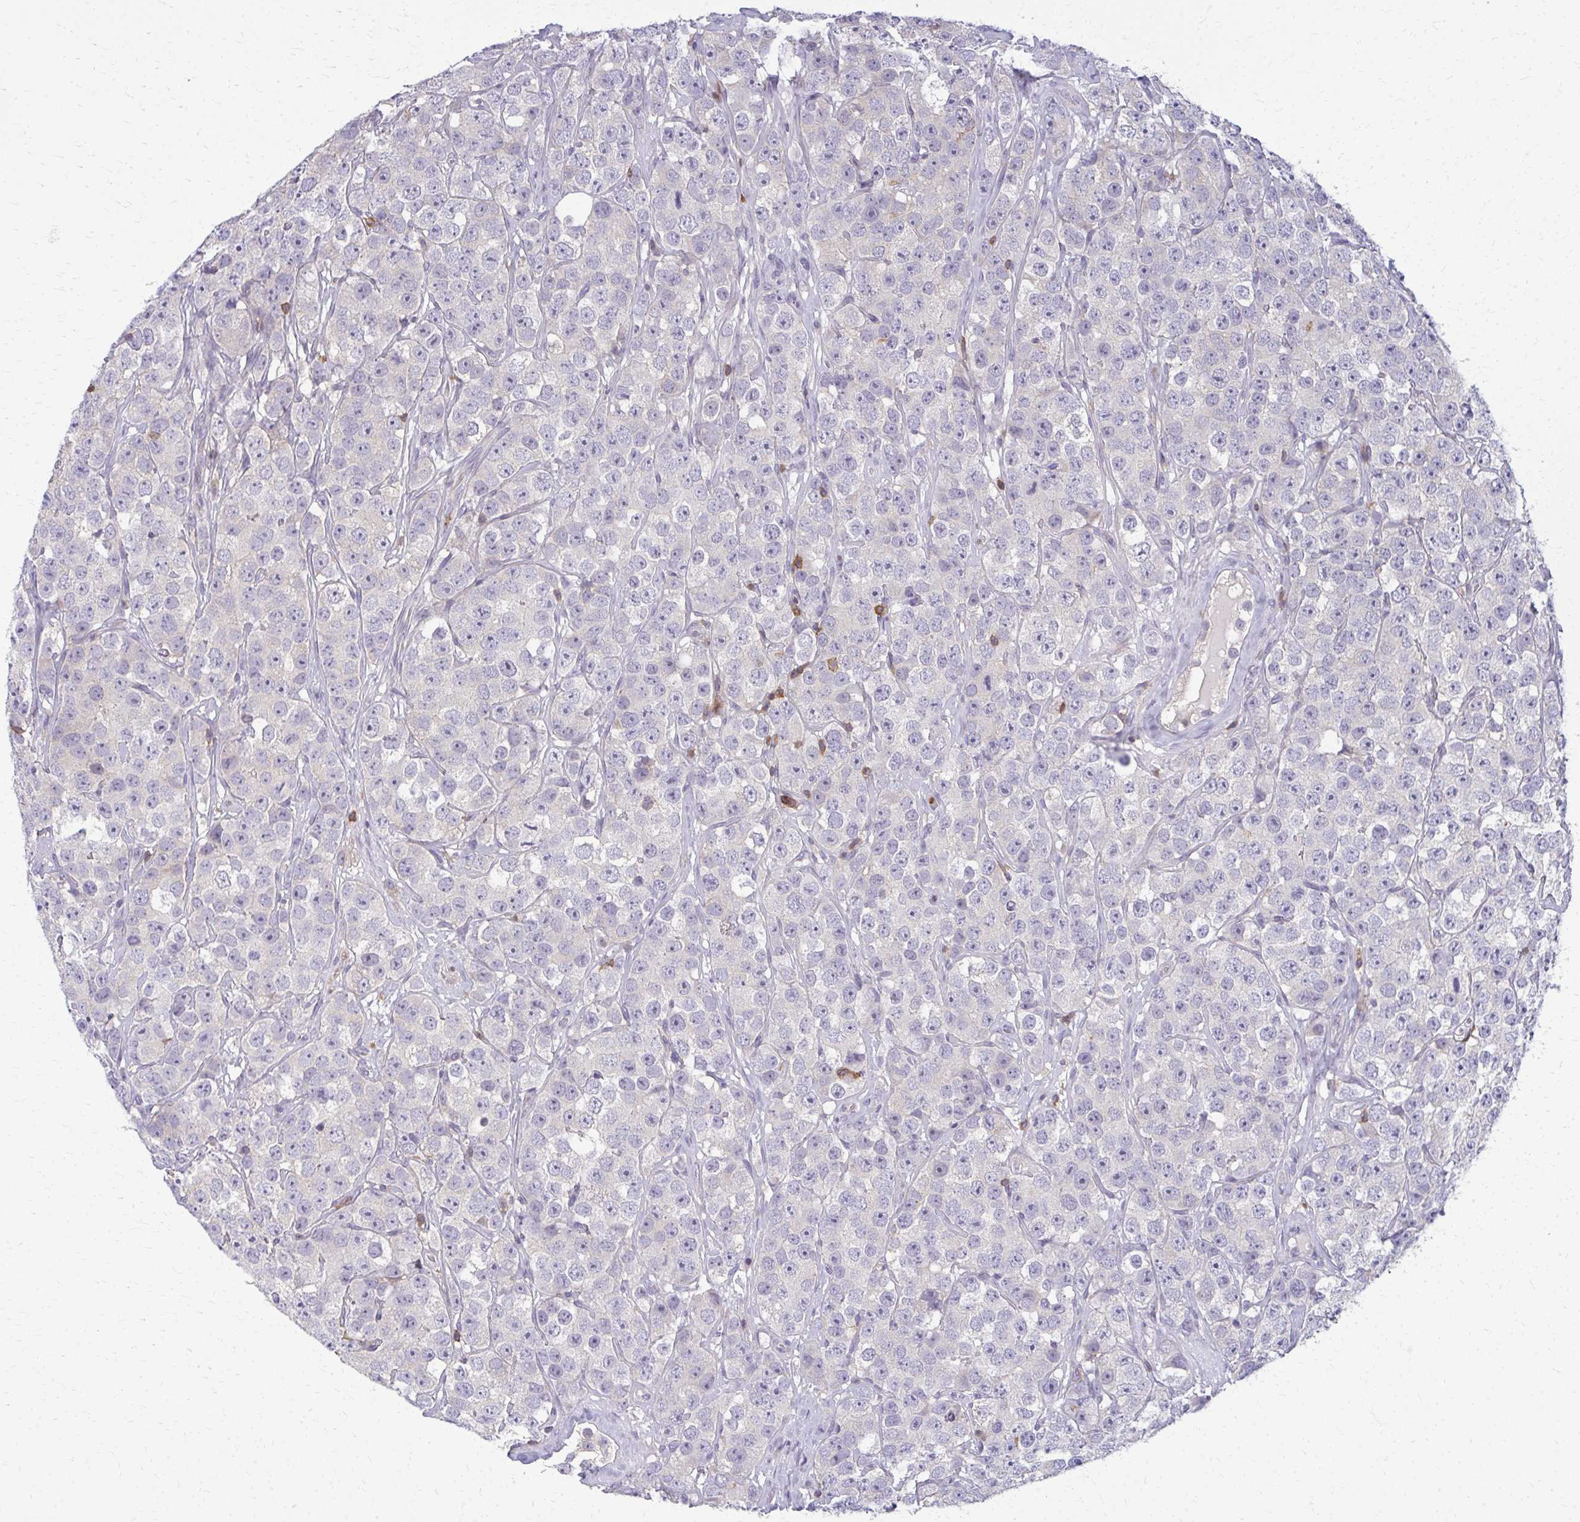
{"staining": {"intensity": "negative", "quantity": "none", "location": "none"}, "tissue": "testis cancer", "cell_type": "Tumor cells", "image_type": "cancer", "snomed": [{"axis": "morphology", "description": "Seminoma, NOS"}, {"axis": "topography", "description": "Testis"}], "caption": "Tumor cells show no significant protein positivity in testis seminoma.", "gene": "AP5M1", "patient": {"sex": "male", "age": 28}}